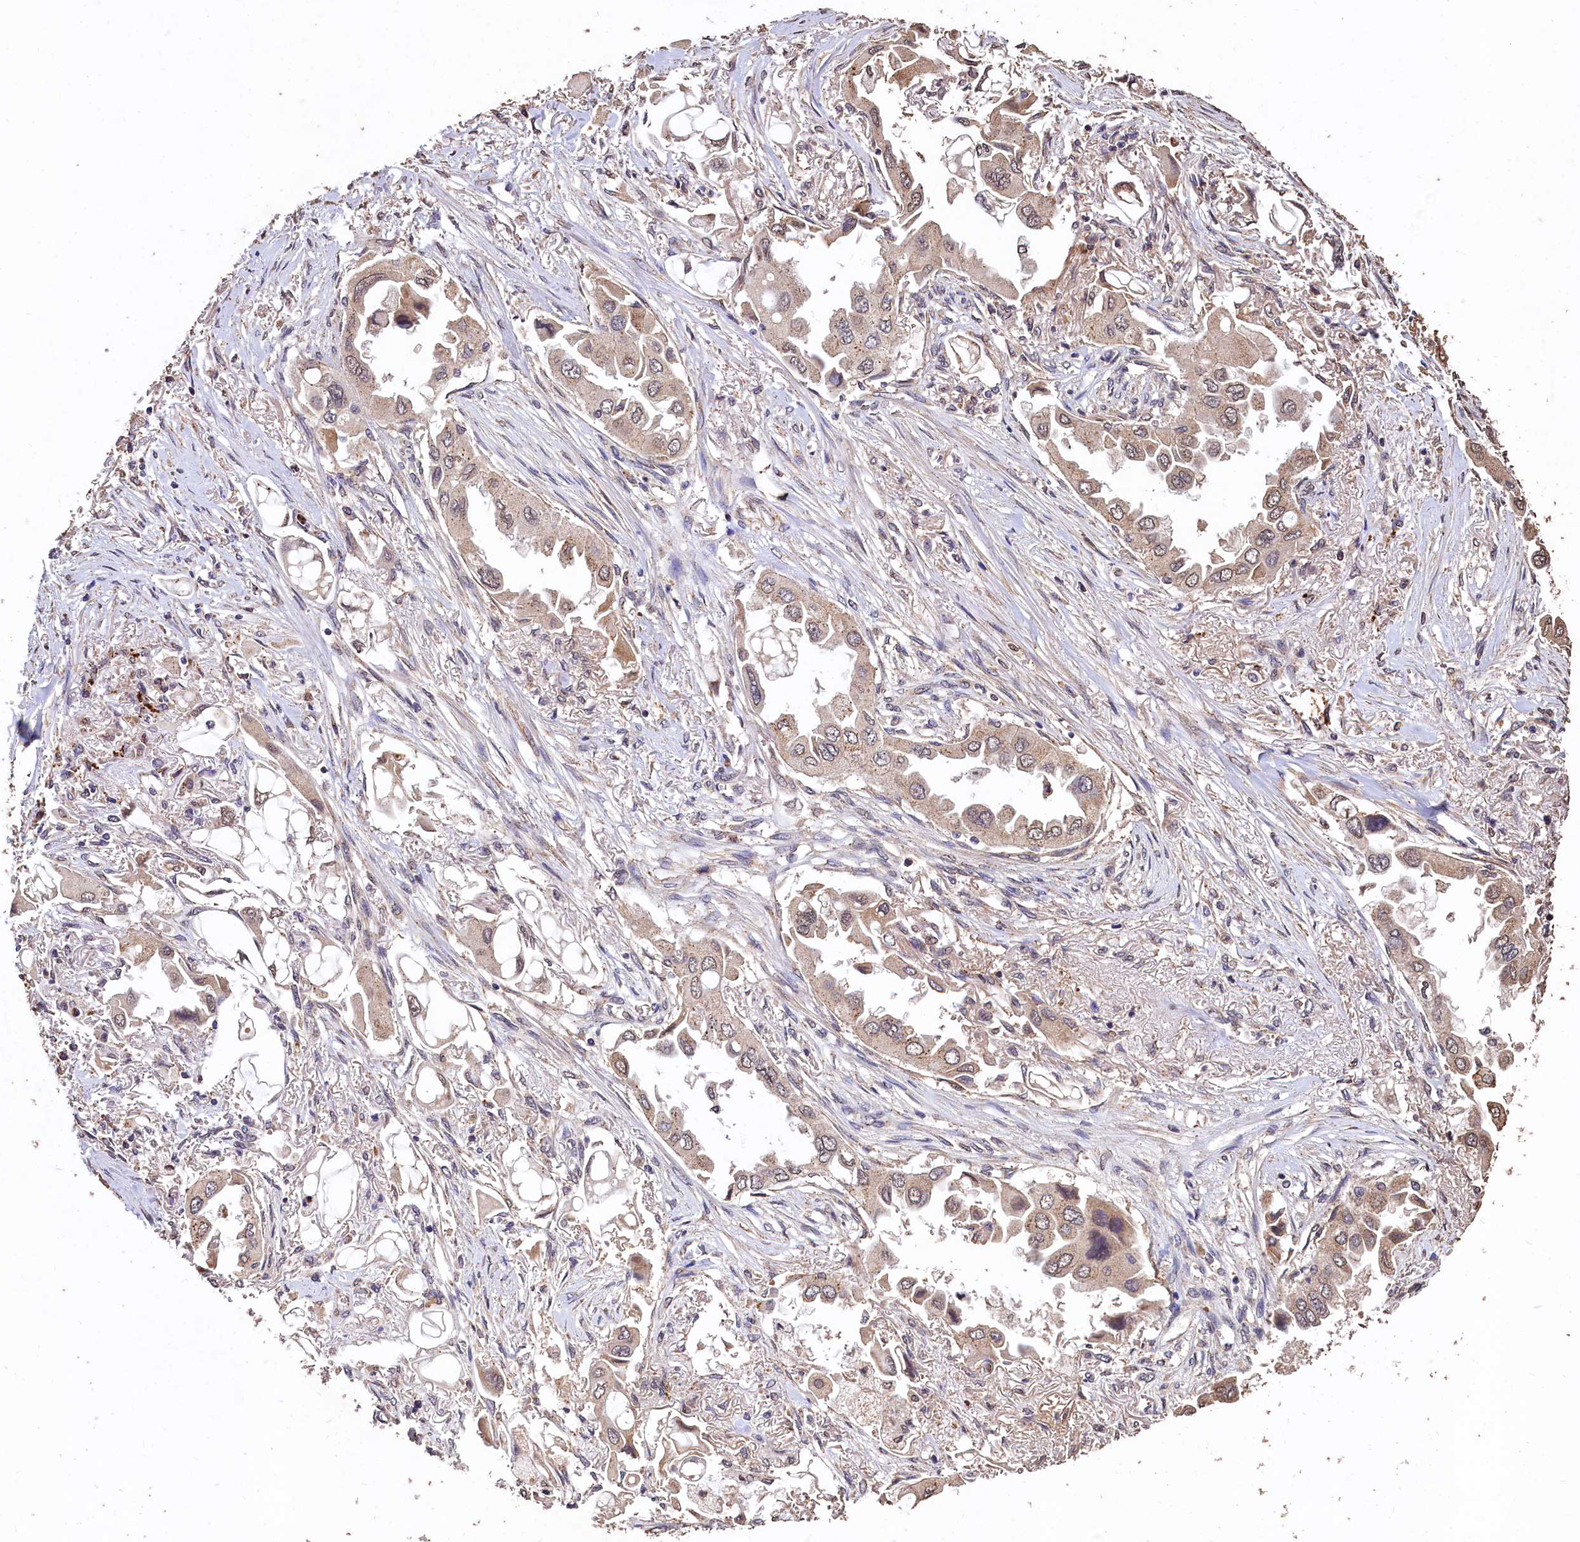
{"staining": {"intensity": "weak", "quantity": ">75%", "location": "cytoplasmic/membranous,nuclear"}, "tissue": "lung cancer", "cell_type": "Tumor cells", "image_type": "cancer", "snomed": [{"axis": "morphology", "description": "Adenocarcinoma, NOS"}, {"axis": "topography", "description": "Lung"}], "caption": "IHC (DAB) staining of adenocarcinoma (lung) reveals weak cytoplasmic/membranous and nuclear protein positivity in about >75% of tumor cells.", "gene": "LSM4", "patient": {"sex": "female", "age": 76}}